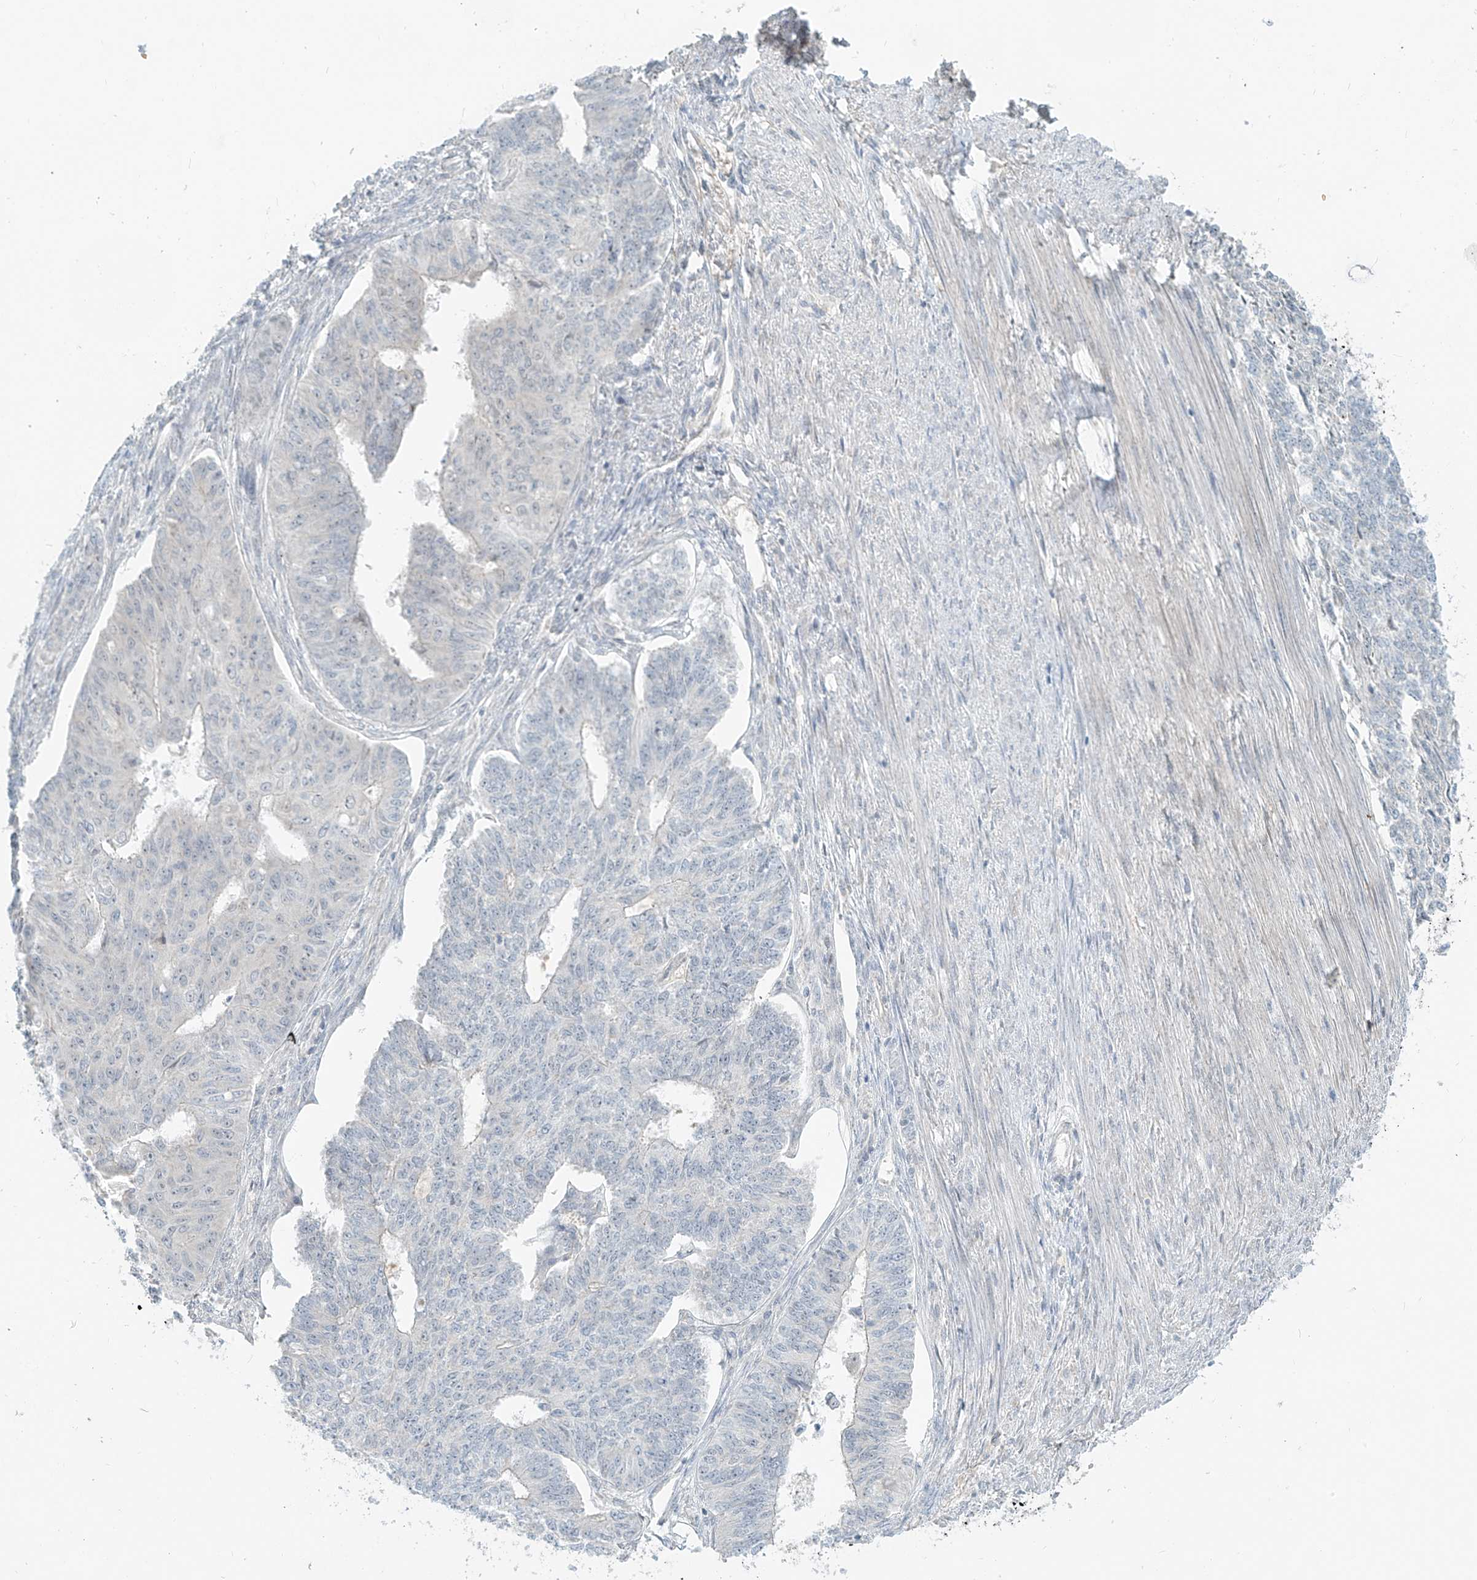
{"staining": {"intensity": "negative", "quantity": "none", "location": "none"}, "tissue": "endometrial cancer", "cell_type": "Tumor cells", "image_type": "cancer", "snomed": [{"axis": "morphology", "description": "Adenocarcinoma, NOS"}, {"axis": "topography", "description": "Endometrium"}], "caption": "This photomicrograph is of endometrial cancer stained with immunohistochemistry to label a protein in brown with the nuclei are counter-stained blue. There is no positivity in tumor cells.", "gene": "C2orf42", "patient": {"sex": "female", "age": 32}}